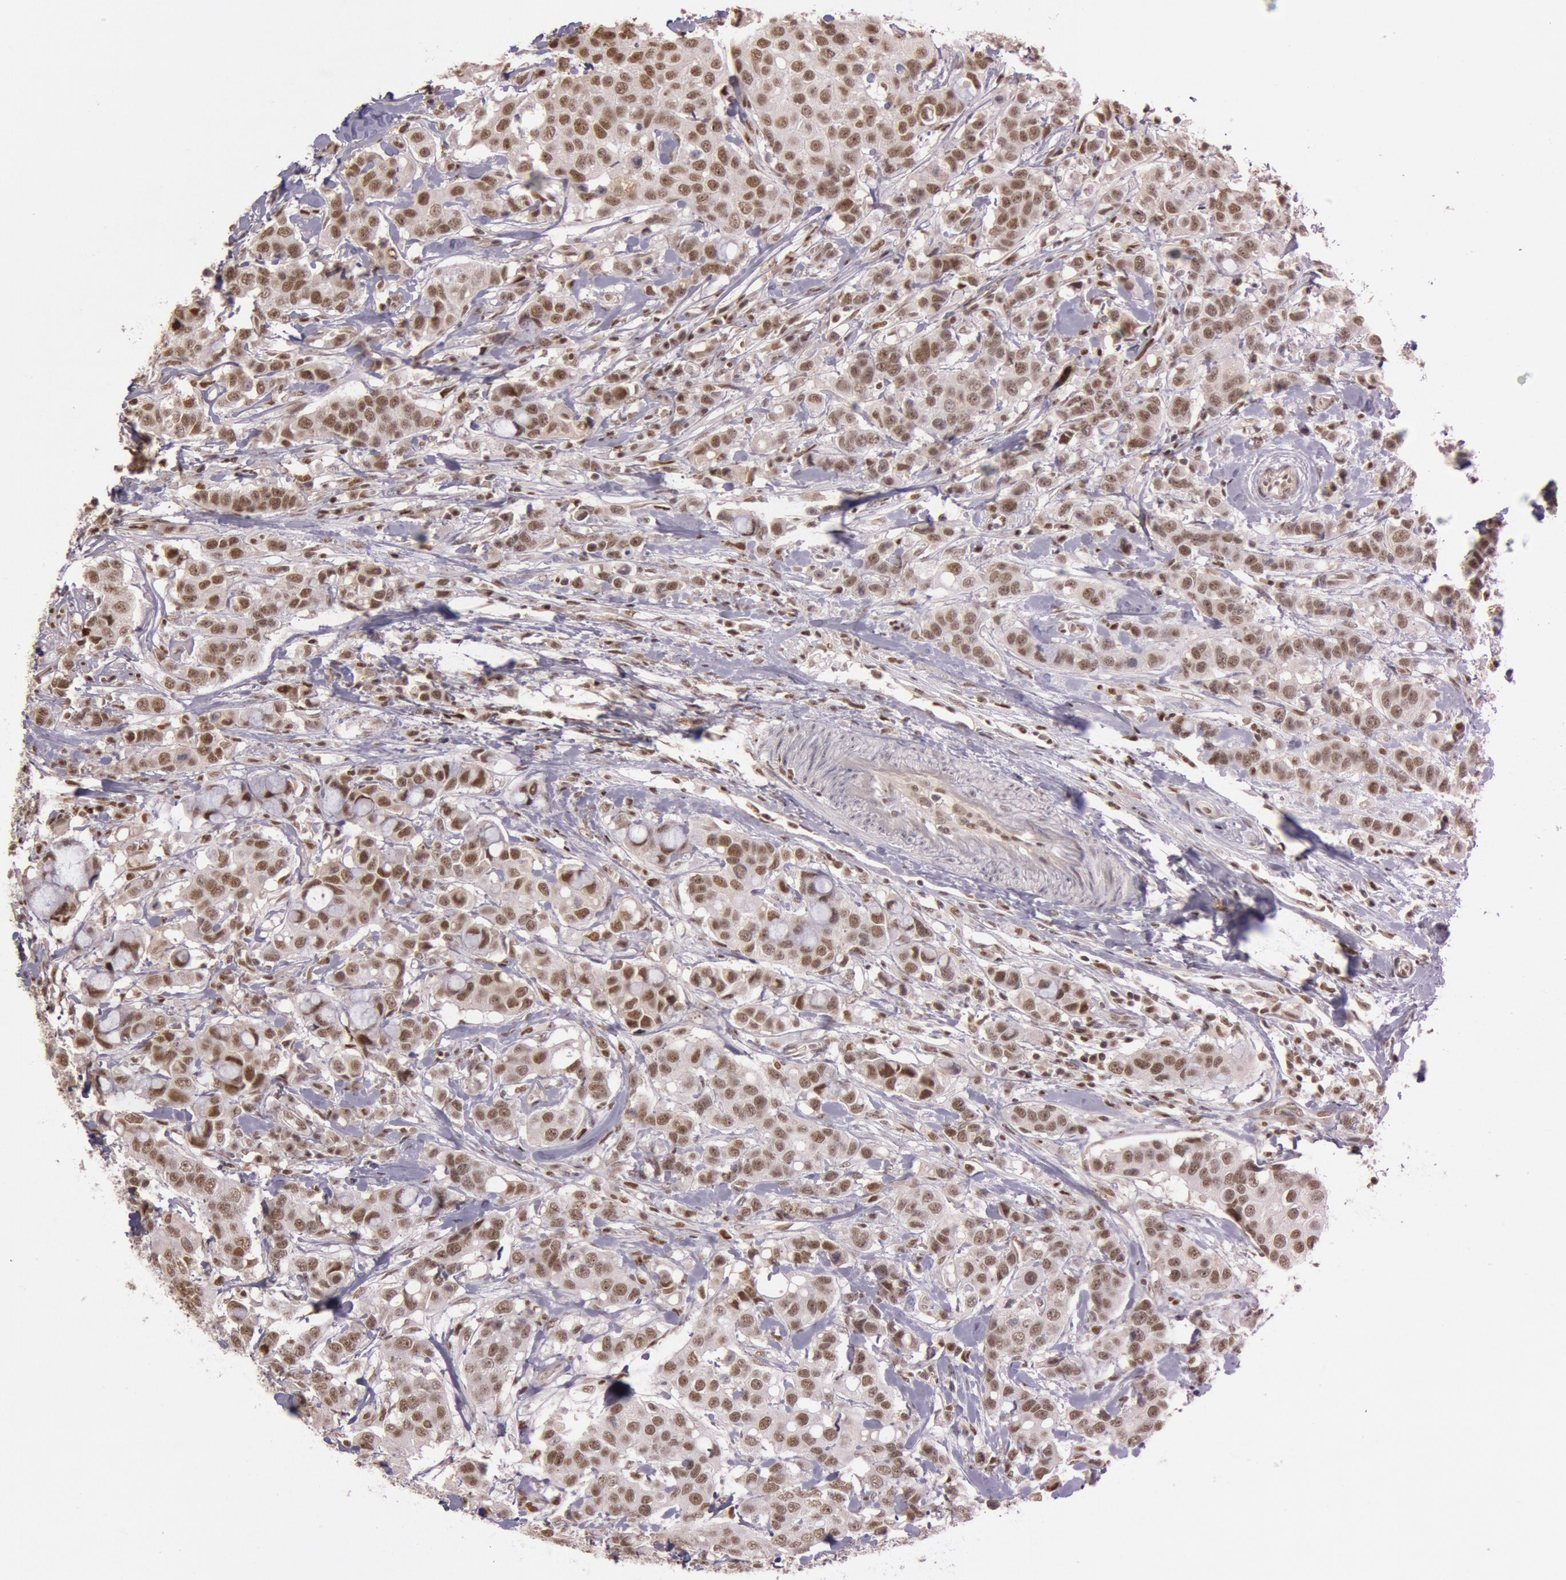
{"staining": {"intensity": "moderate", "quantity": ">75%", "location": "nuclear"}, "tissue": "breast cancer", "cell_type": "Tumor cells", "image_type": "cancer", "snomed": [{"axis": "morphology", "description": "Duct carcinoma"}, {"axis": "topography", "description": "Breast"}], "caption": "Intraductal carcinoma (breast) tissue reveals moderate nuclear positivity in approximately >75% of tumor cells", "gene": "TASL", "patient": {"sex": "female", "age": 27}}